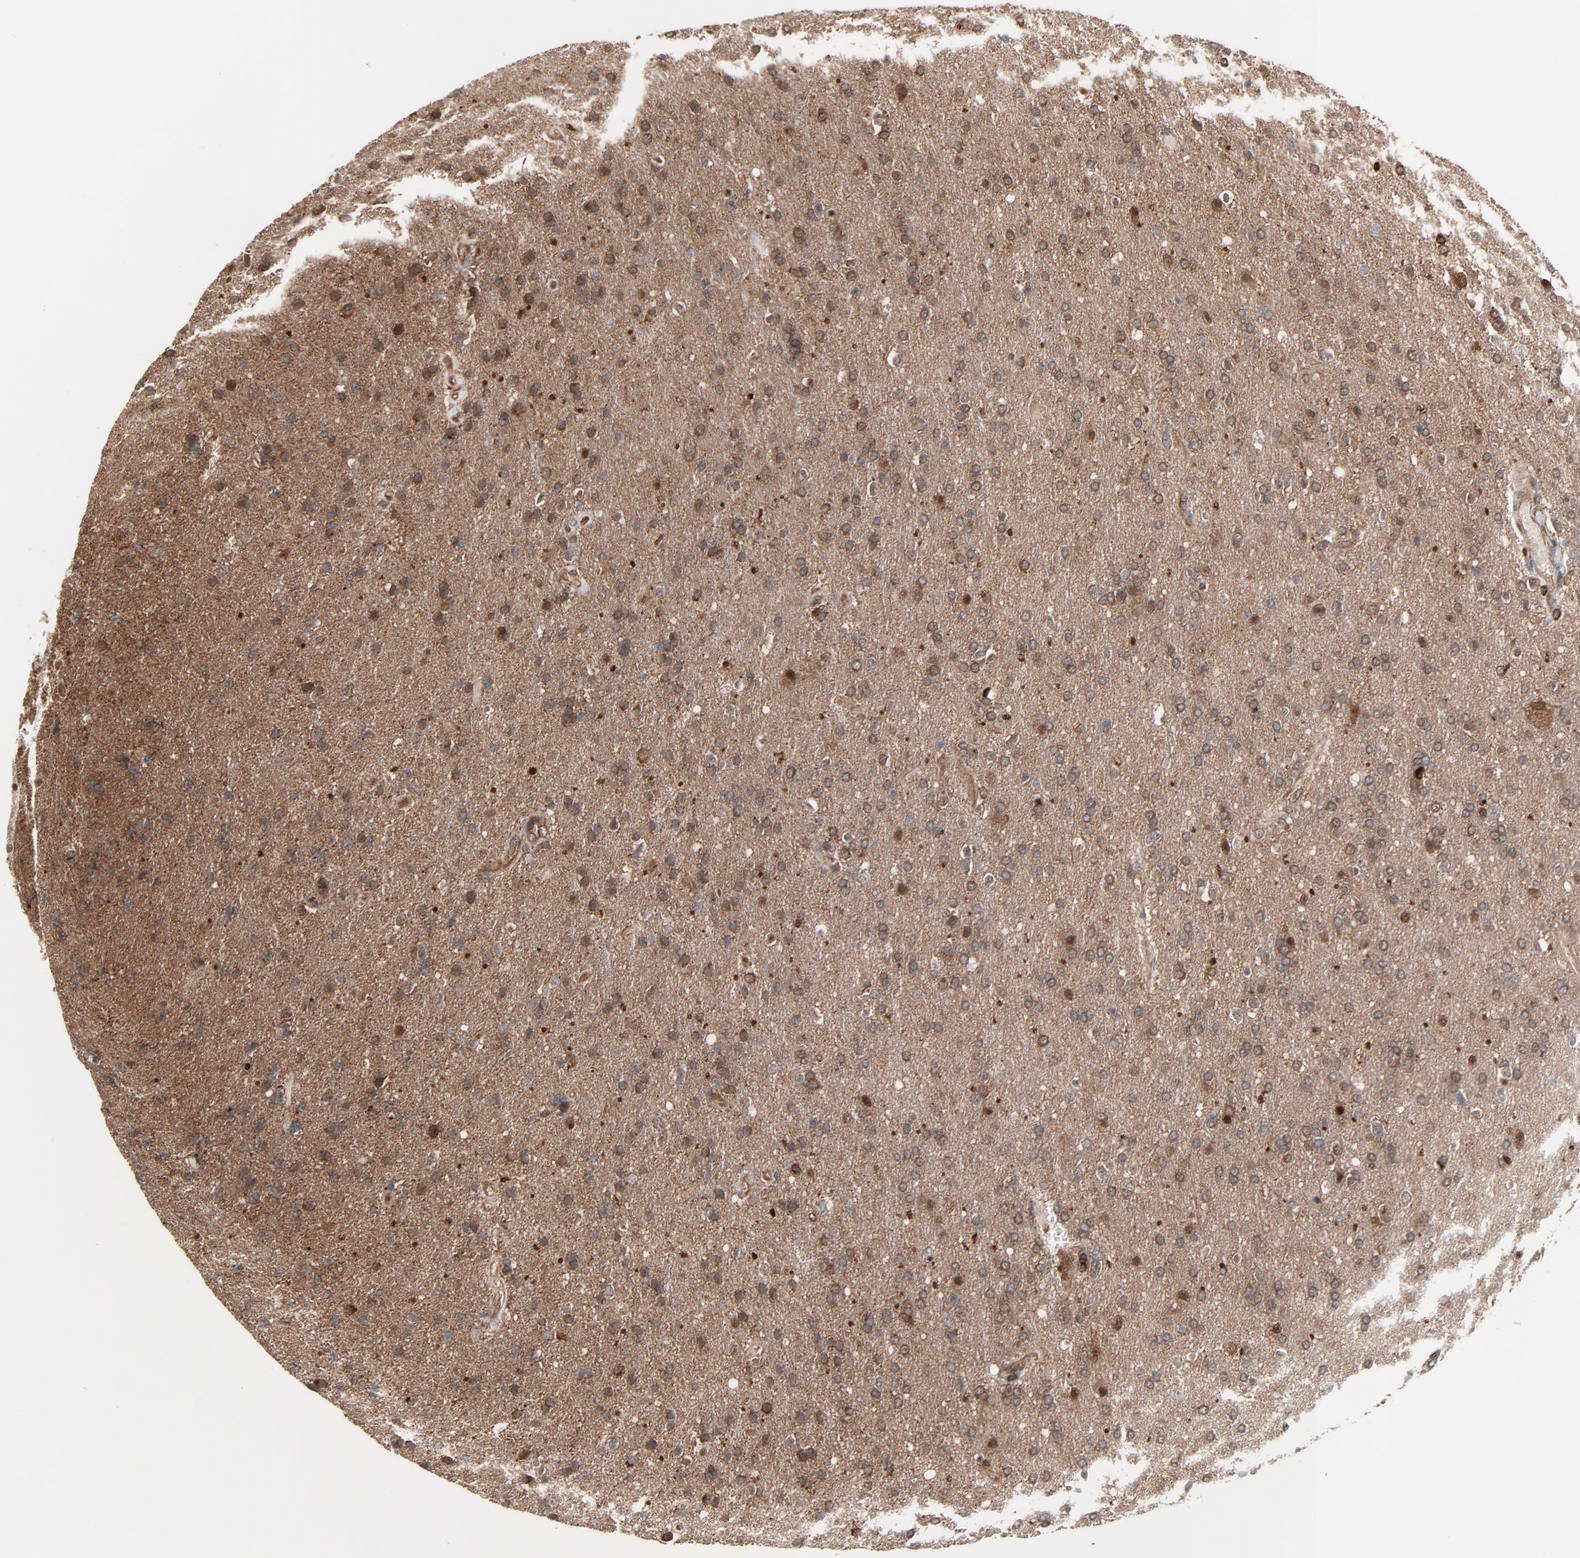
{"staining": {"intensity": "moderate", "quantity": "25%-75%", "location": "cytoplasmic/membranous"}, "tissue": "glioma", "cell_type": "Tumor cells", "image_type": "cancer", "snomed": [{"axis": "morphology", "description": "Glioma, malignant, High grade"}, {"axis": "topography", "description": "Brain"}], "caption": "Immunohistochemistry image of malignant high-grade glioma stained for a protein (brown), which exhibits medium levels of moderate cytoplasmic/membranous staining in about 25%-75% of tumor cells.", "gene": "OPTN", "patient": {"sex": "male", "age": 33}}